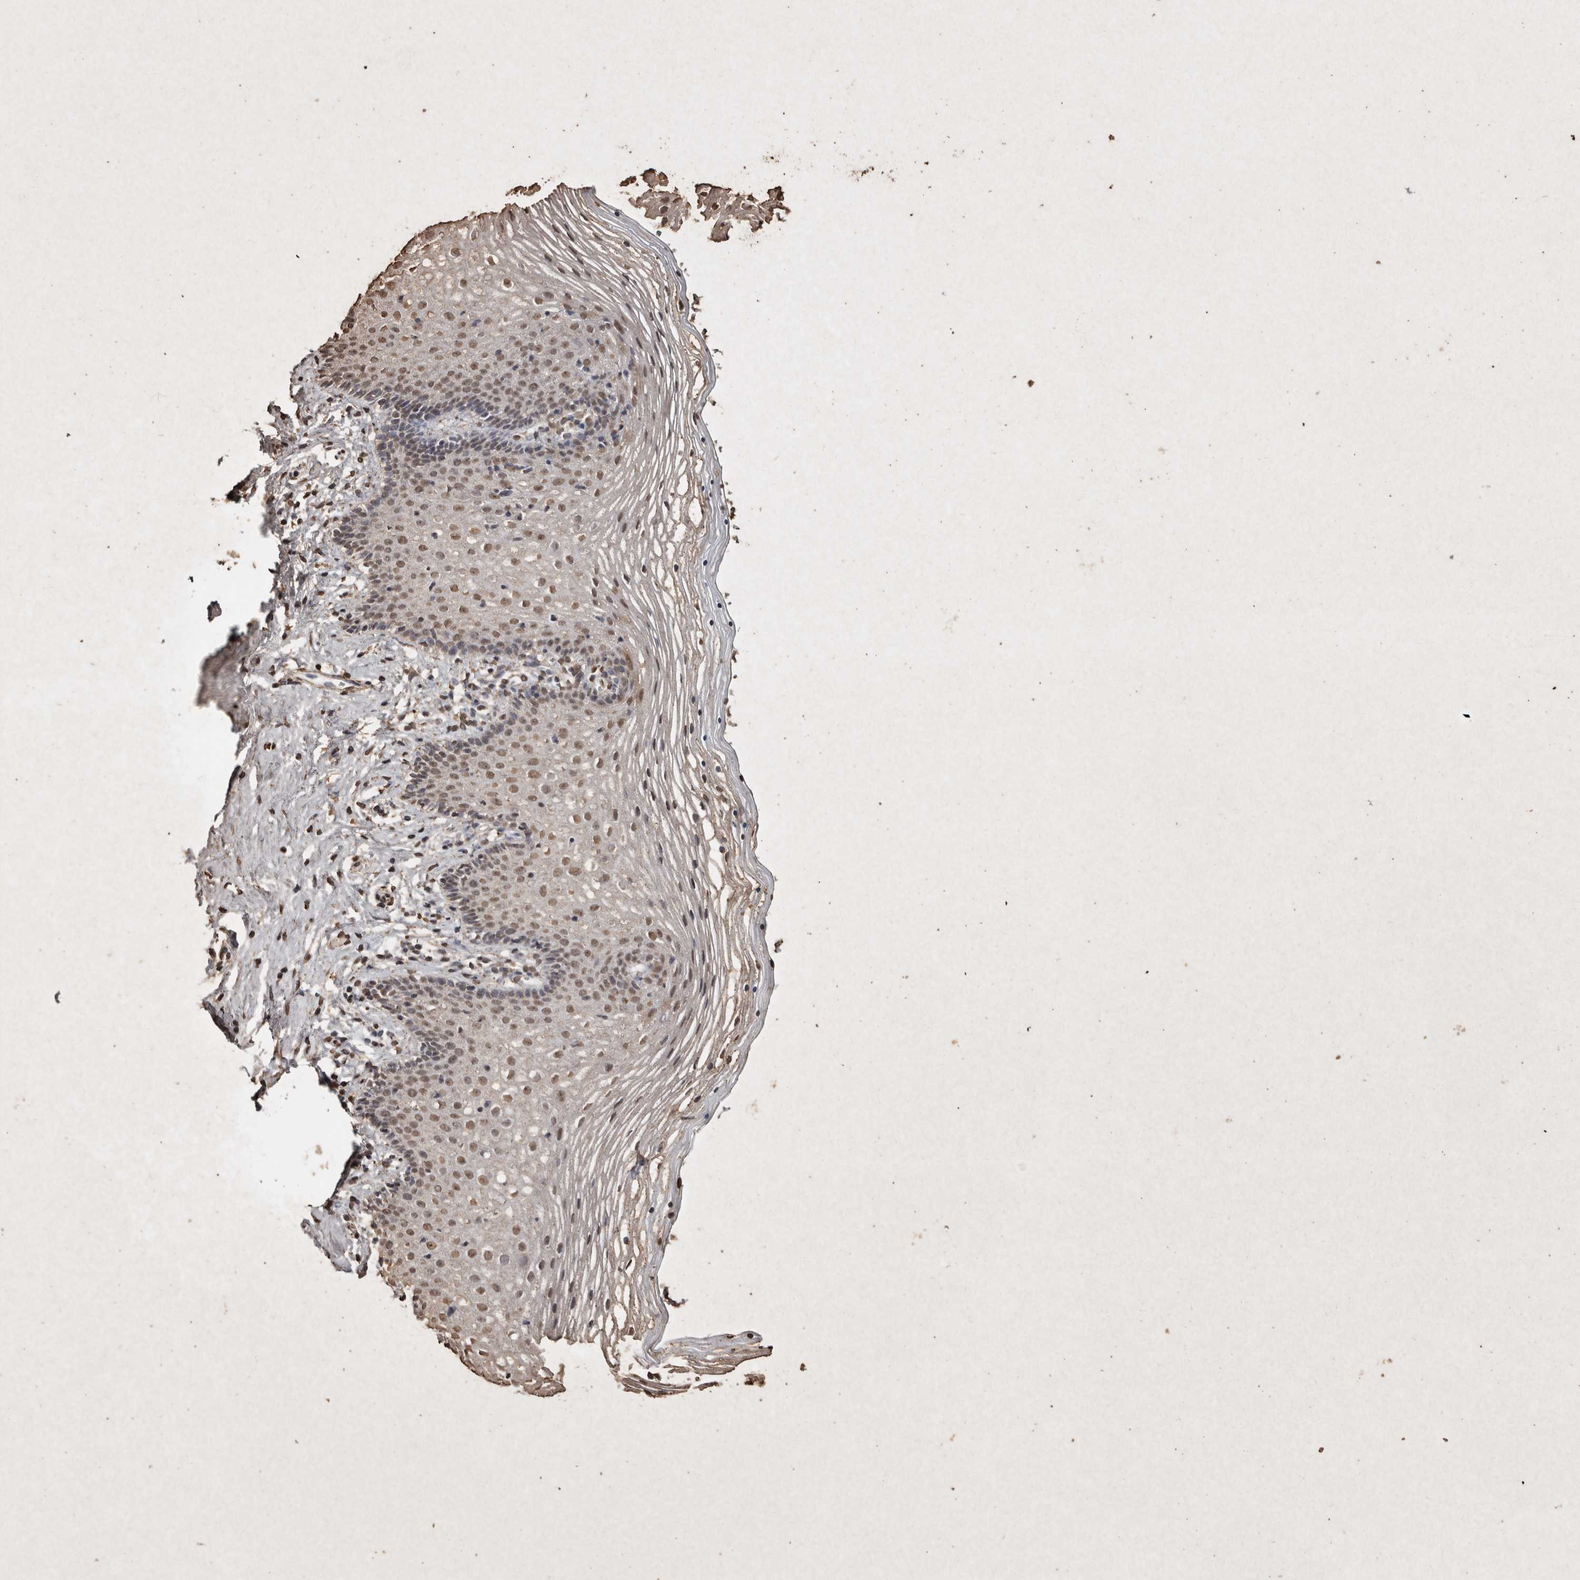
{"staining": {"intensity": "moderate", "quantity": "25%-75%", "location": "nuclear"}, "tissue": "vagina", "cell_type": "Squamous epithelial cells", "image_type": "normal", "snomed": [{"axis": "morphology", "description": "Normal tissue, NOS"}, {"axis": "topography", "description": "Vagina"}], "caption": "A high-resolution photomicrograph shows immunohistochemistry staining of normal vagina, which displays moderate nuclear staining in about 25%-75% of squamous epithelial cells.", "gene": "FSTL3", "patient": {"sex": "female", "age": 32}}